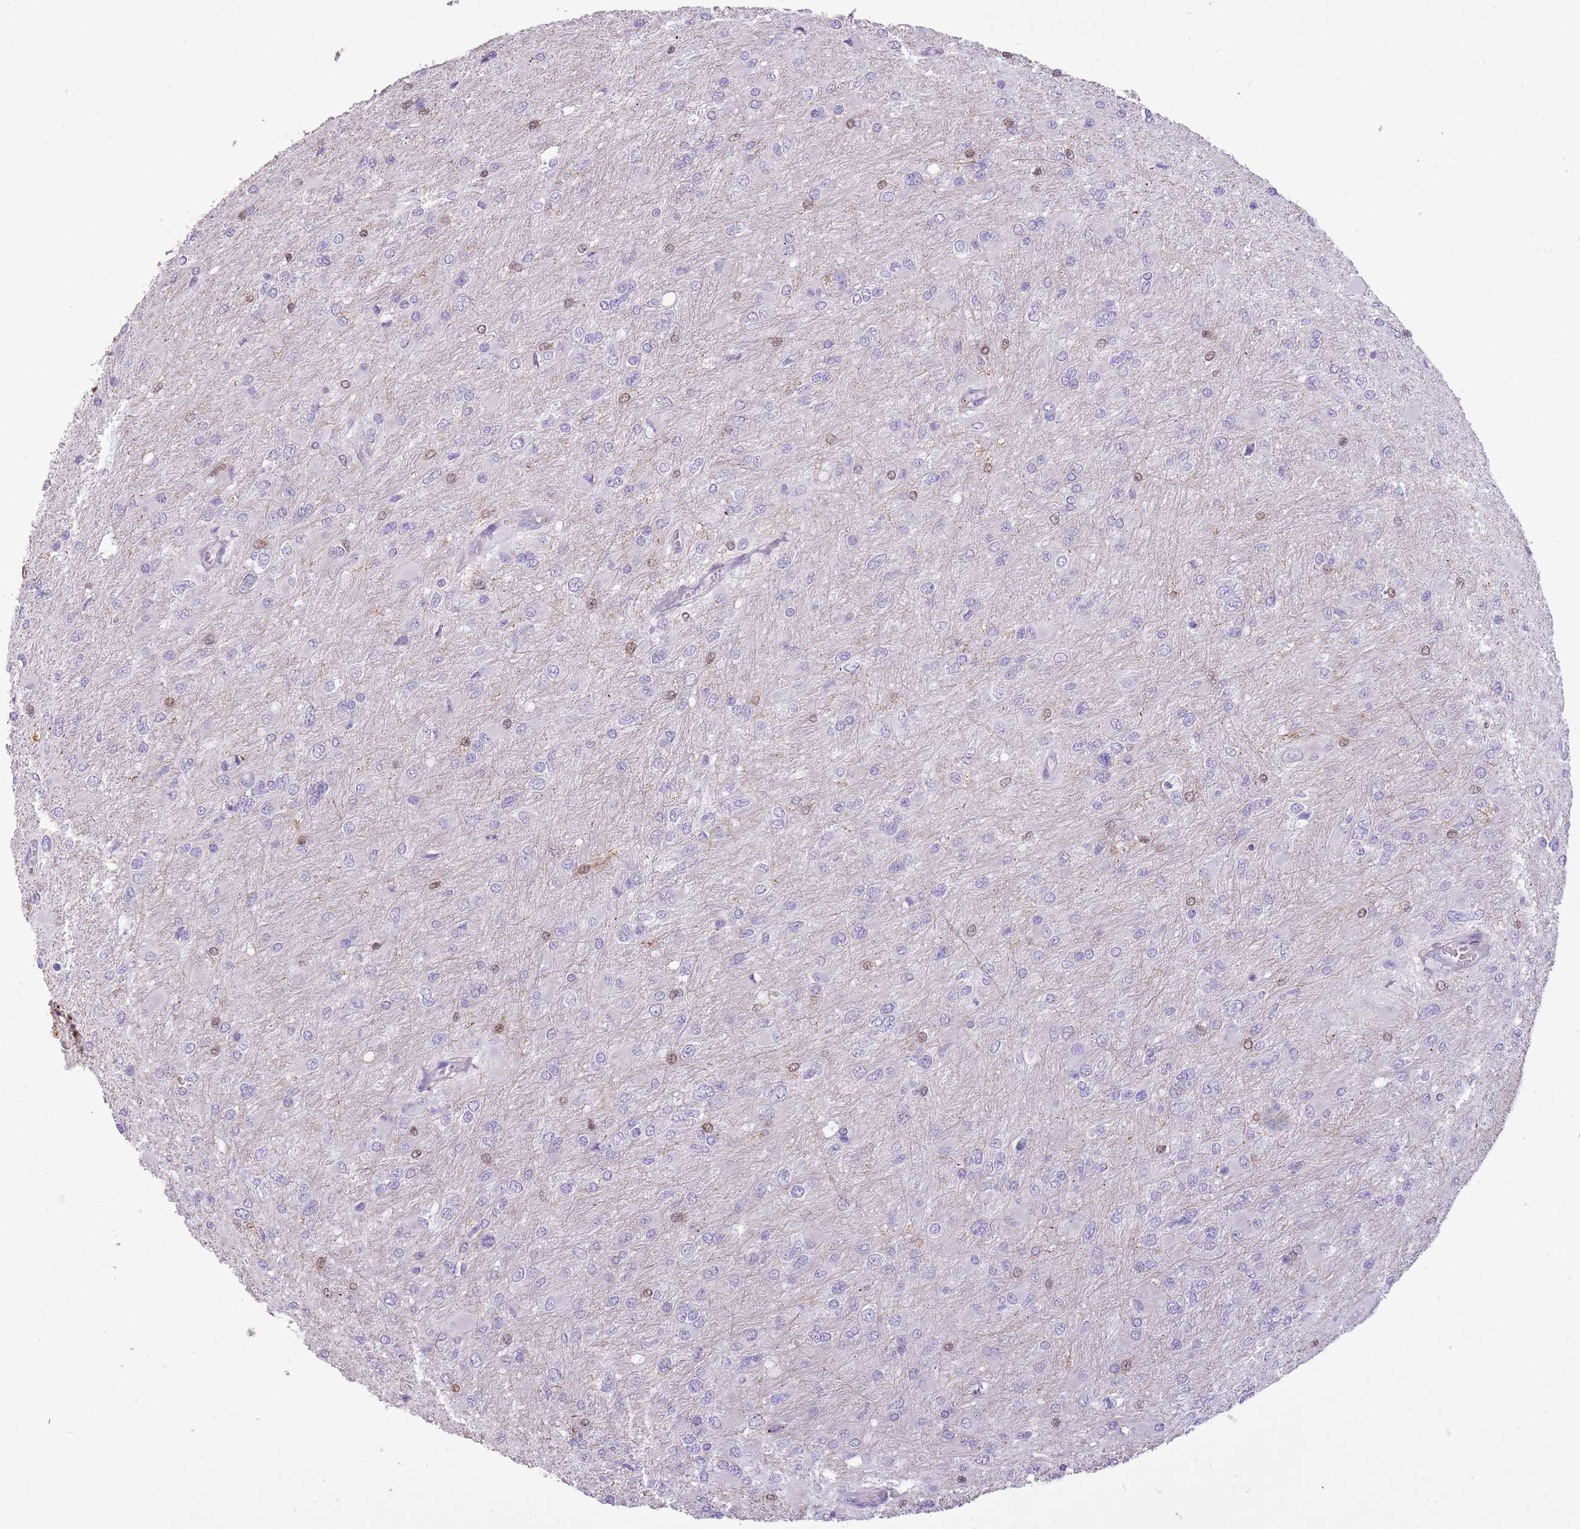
{"staining": {"intensity": "weak", "quantity": "<25%", "location": "nuclear"}, "tissue": "glioma", "cell_type": "Tumor cells", "image_type": "cancer", "snomed": [{"axis": "morphology", "description": "Glioma, malignant, High grade"}, {"axis": "topography", "description": "Cerebral cortex"}], "caption": "High power microscopy image of an IHC histopathology image of glioma, revealing no significant expression in tumor cells. (DAB (3,3'-diaminobenzidine) IHC, high magnification).", "gene": "LGALS9", "patient": {"sex": "female", "age": 36}}